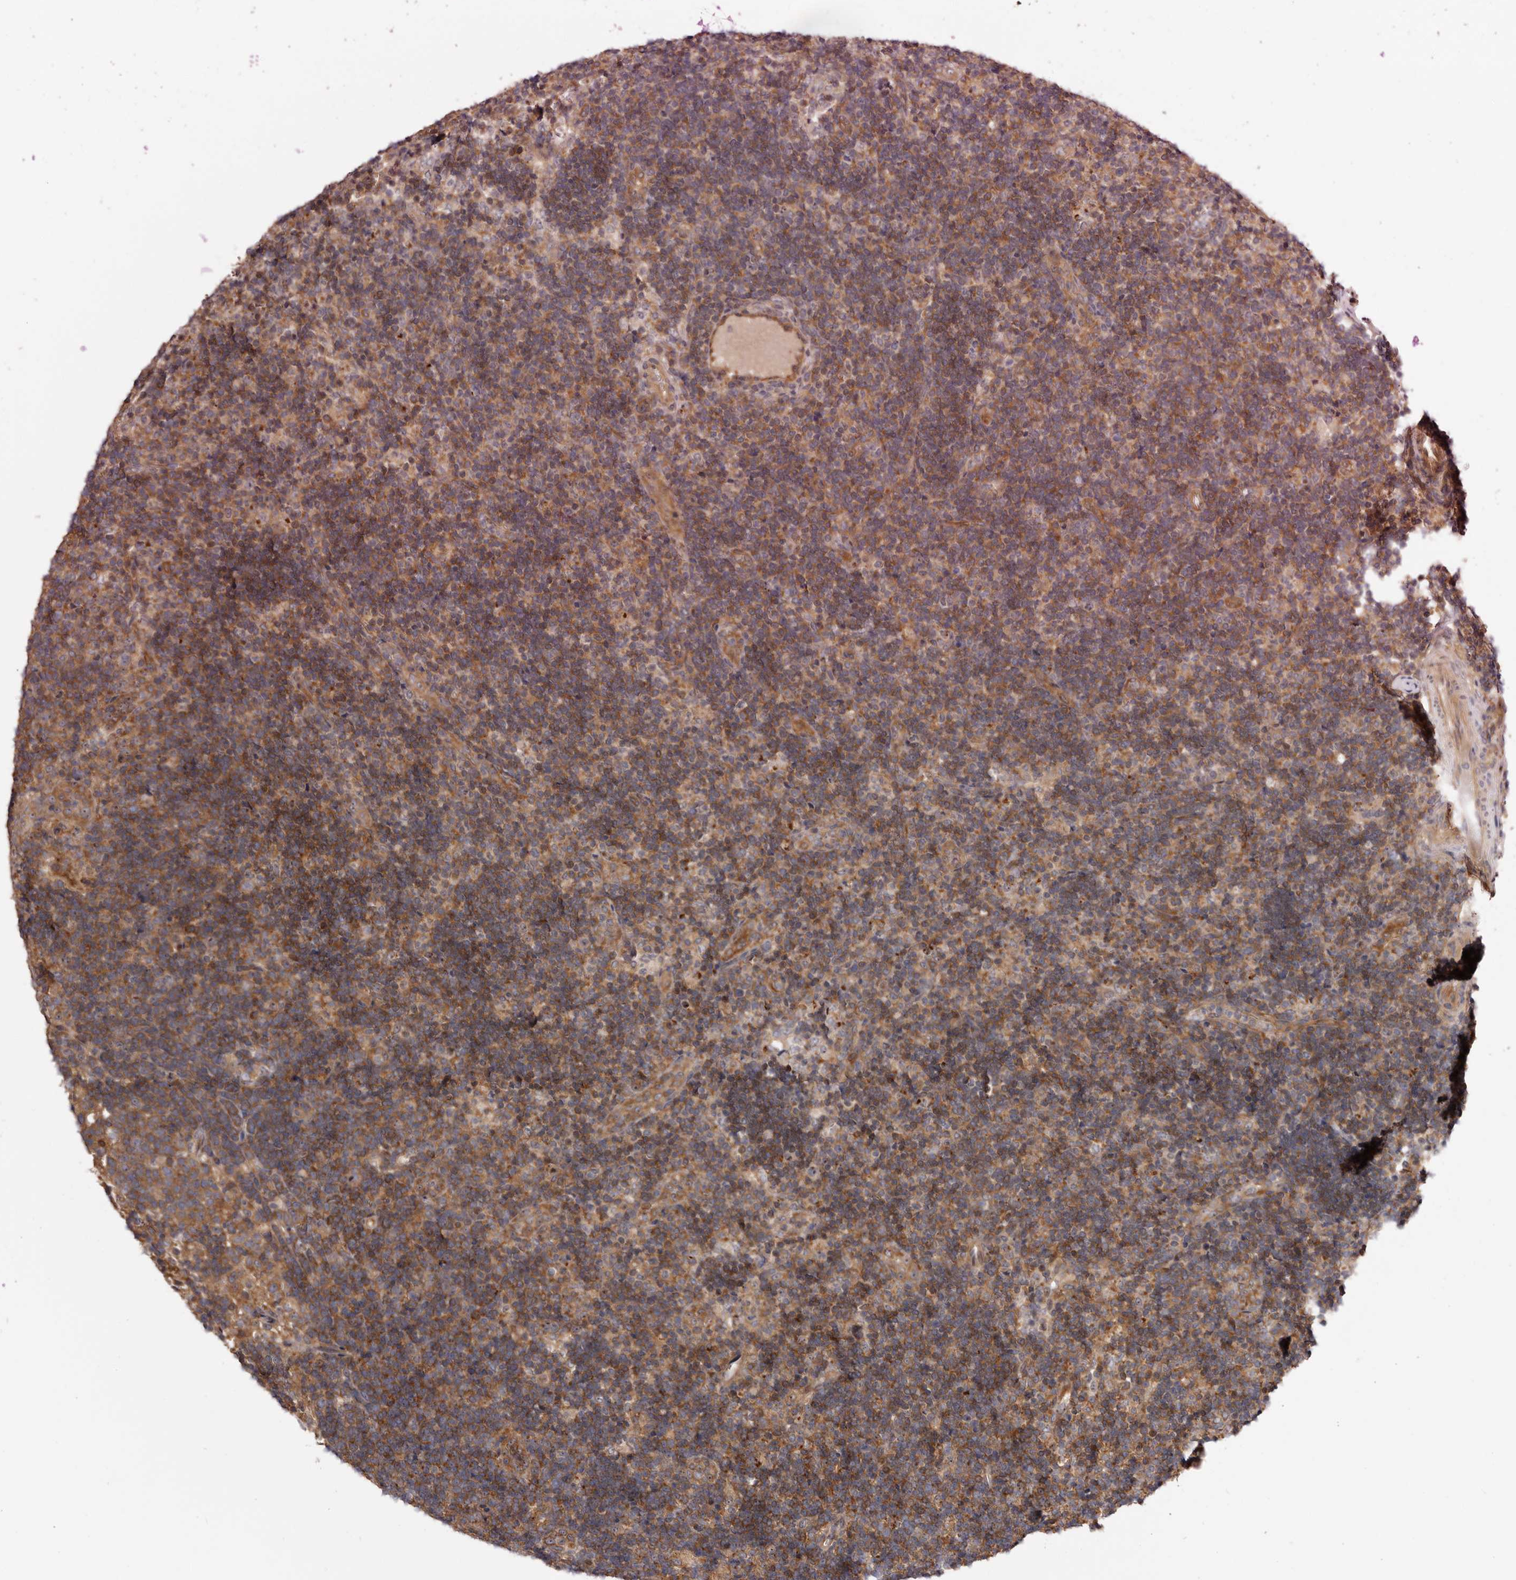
{"staining": {"intensity": "moderate", "quantity": "25%-75%", "location": "cytoplasmic/membranous"}, "tissue": "lymph node", "cell_type": "Germinal center cells", "image_type": "normal", "snomed": [{"axis": "morphology", "description": "Normal tissue, NOS"}, {"axis": "topography", "description": "Lymph node"}], "caption": "Protein analysis of normal lymph node displays moderate cytoplasmic/membranous positivity in about 25%-75% of germinal center cells. The protein of interest is stained brown, and the nuclei are stained in blue (DAB IHC with brightfield microscopy, high magnification).", "gene": "PANK4", "patient": {"sex": "female", "age": 22}}